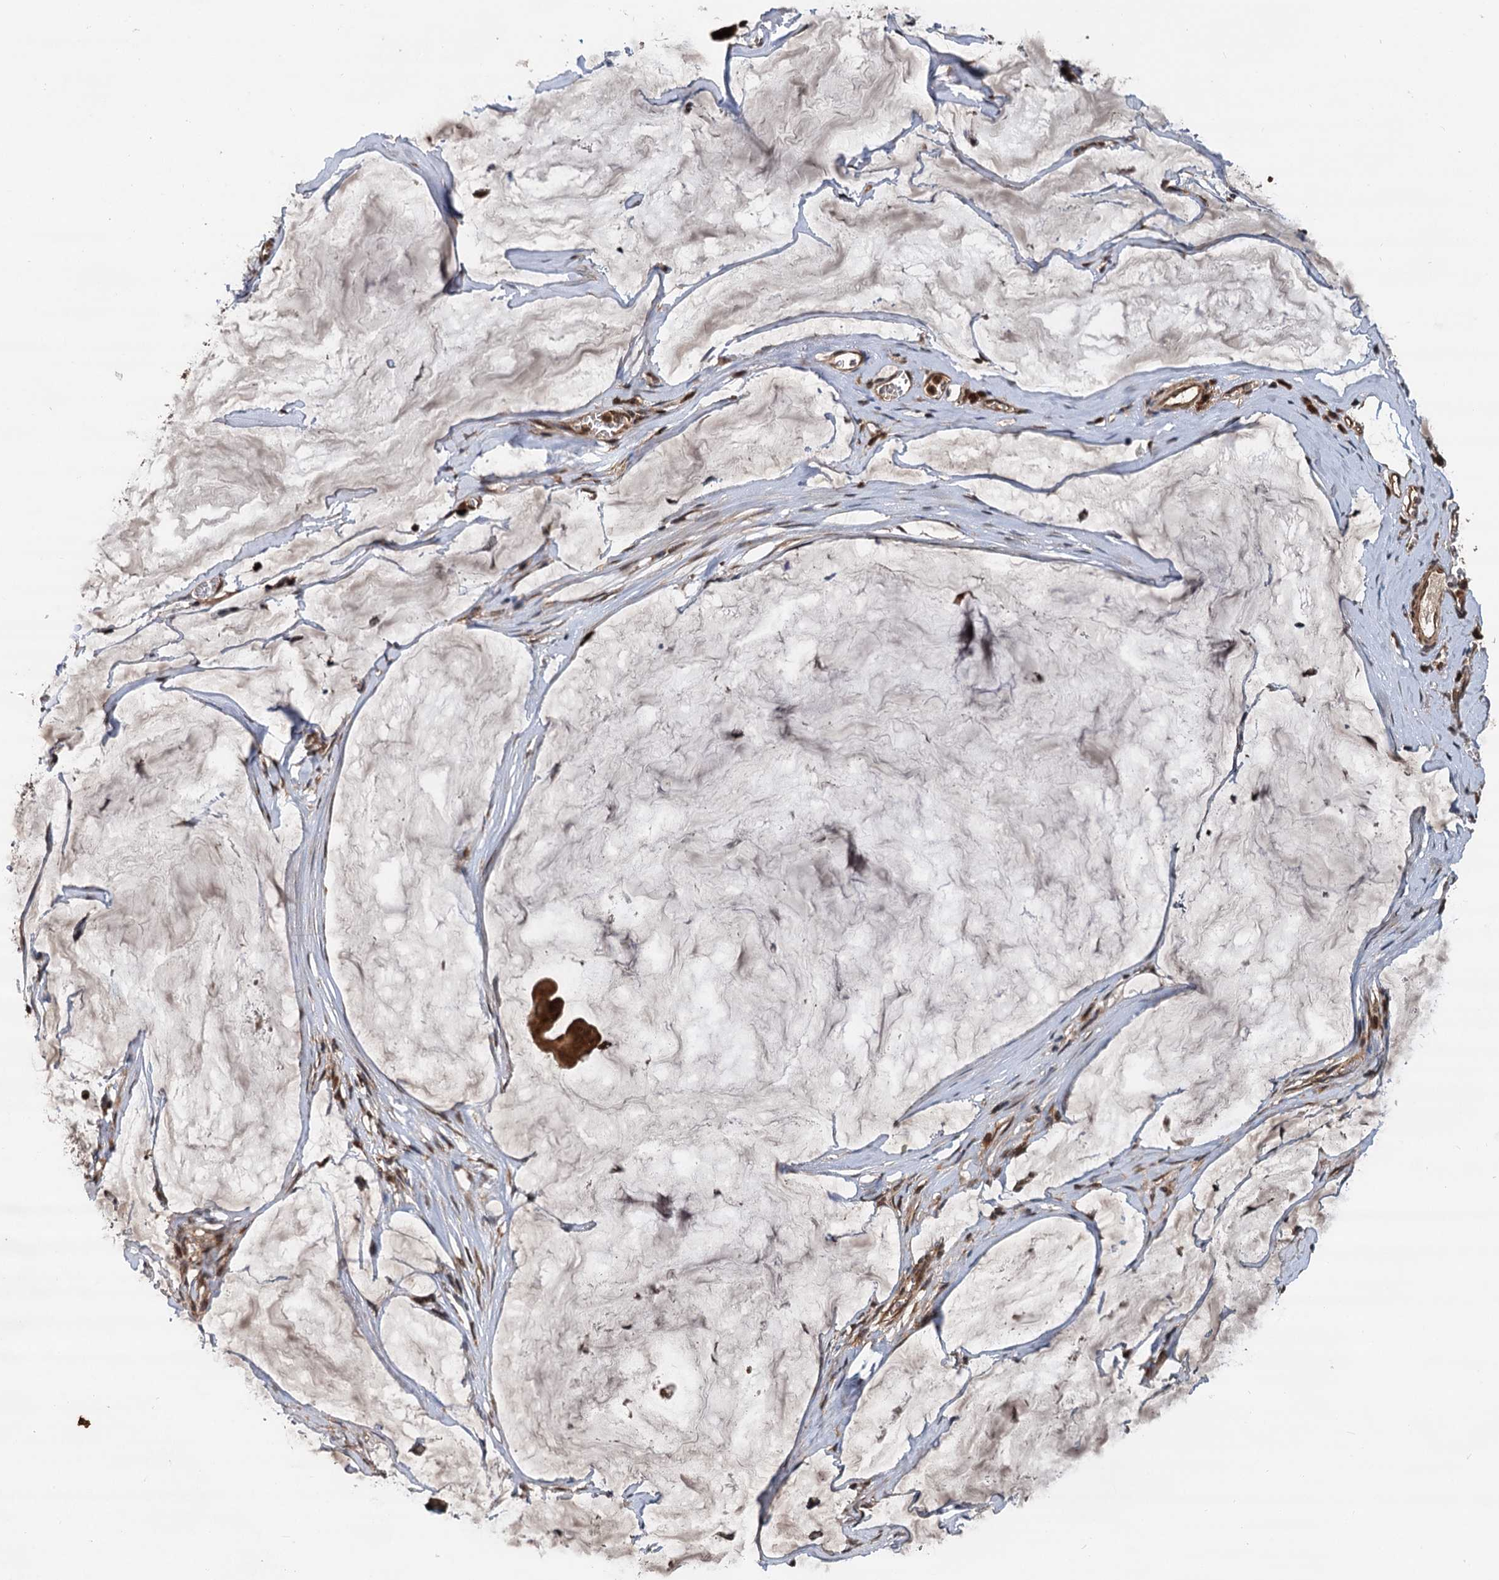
{"staining": {"intensity": "strong", "quantity": ">75%", "location": "cytoplasmic/membranous"}, "tissue": "ovarian cancer", "cell_type": "Tumor cells", "image_type": "cancer", "snomed": [{"axis": "morphology", "description": "Cystadenocarcinoma, mucinous, NOS"}, {"axis": "topography", "description": "Ovary"}], "caption": "A histopathology image of ovarian cancer (mucinous cystadenocarcinoma) stained for a protein shows strong cytoplasmic/membranous brown staining in tumor cells. (IHC, brightfield microscopy, high magnification).", "gene": "STUB1", "patient": {"sex": "female", "age": 73}}